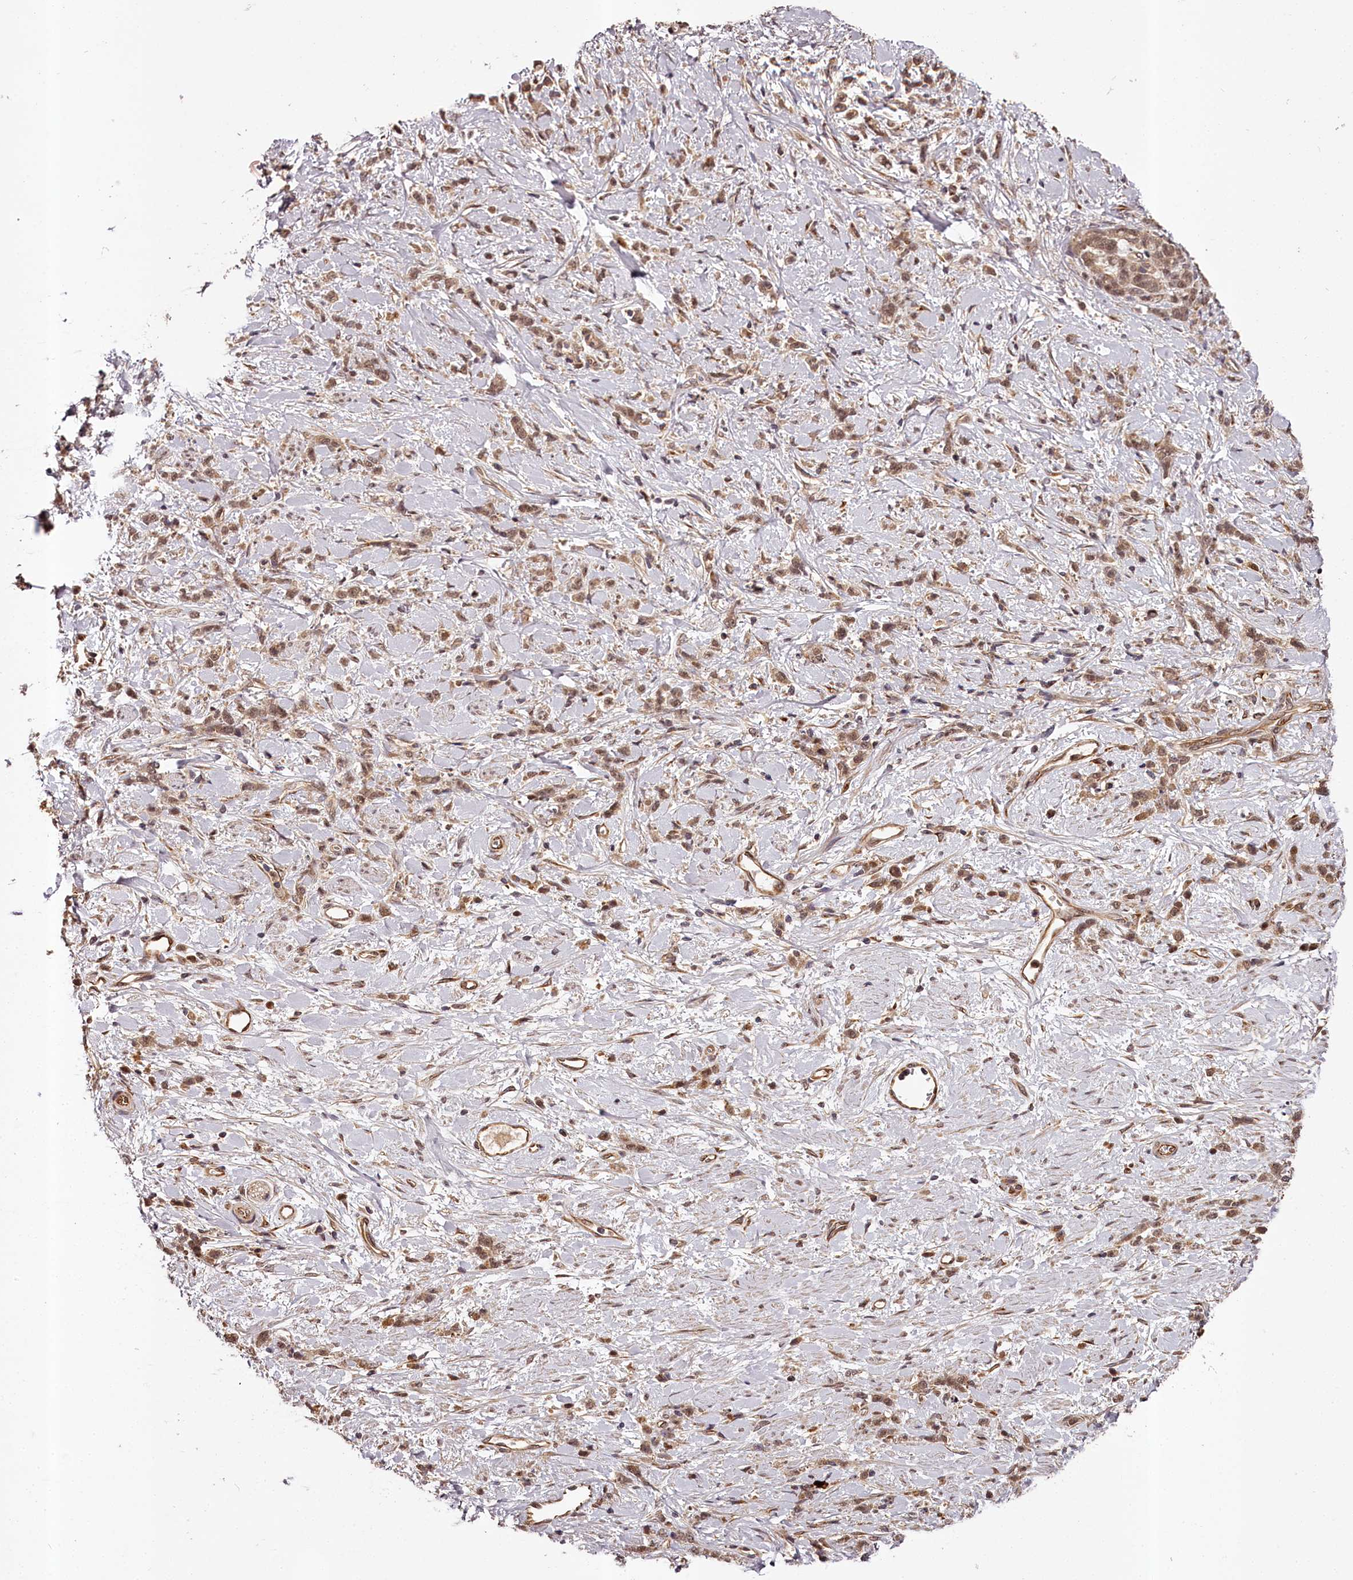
{"staining": {"intensity": "moderate", "quantity": ">75%", "location": "cytoplasmic/membranous,nuclear"}, "tissue": "stomach cancer", "cell_type": "Tumor cells", "image_type": "cancer", "snomed": [{"axis": "morphology", "description": "Adenocarcinoma, NOS"}, {"axis": "topography", "description": "Stomach"}], "caption": "About >75% of tumor cells in human stomach adenocarcinoma show moderate cytoplasmic/membranous and nuclear protein expression as visualized by brown immunohistochemical staining.", "gene": "MAML3", "patient": {"sex": "female", "age": 60}}